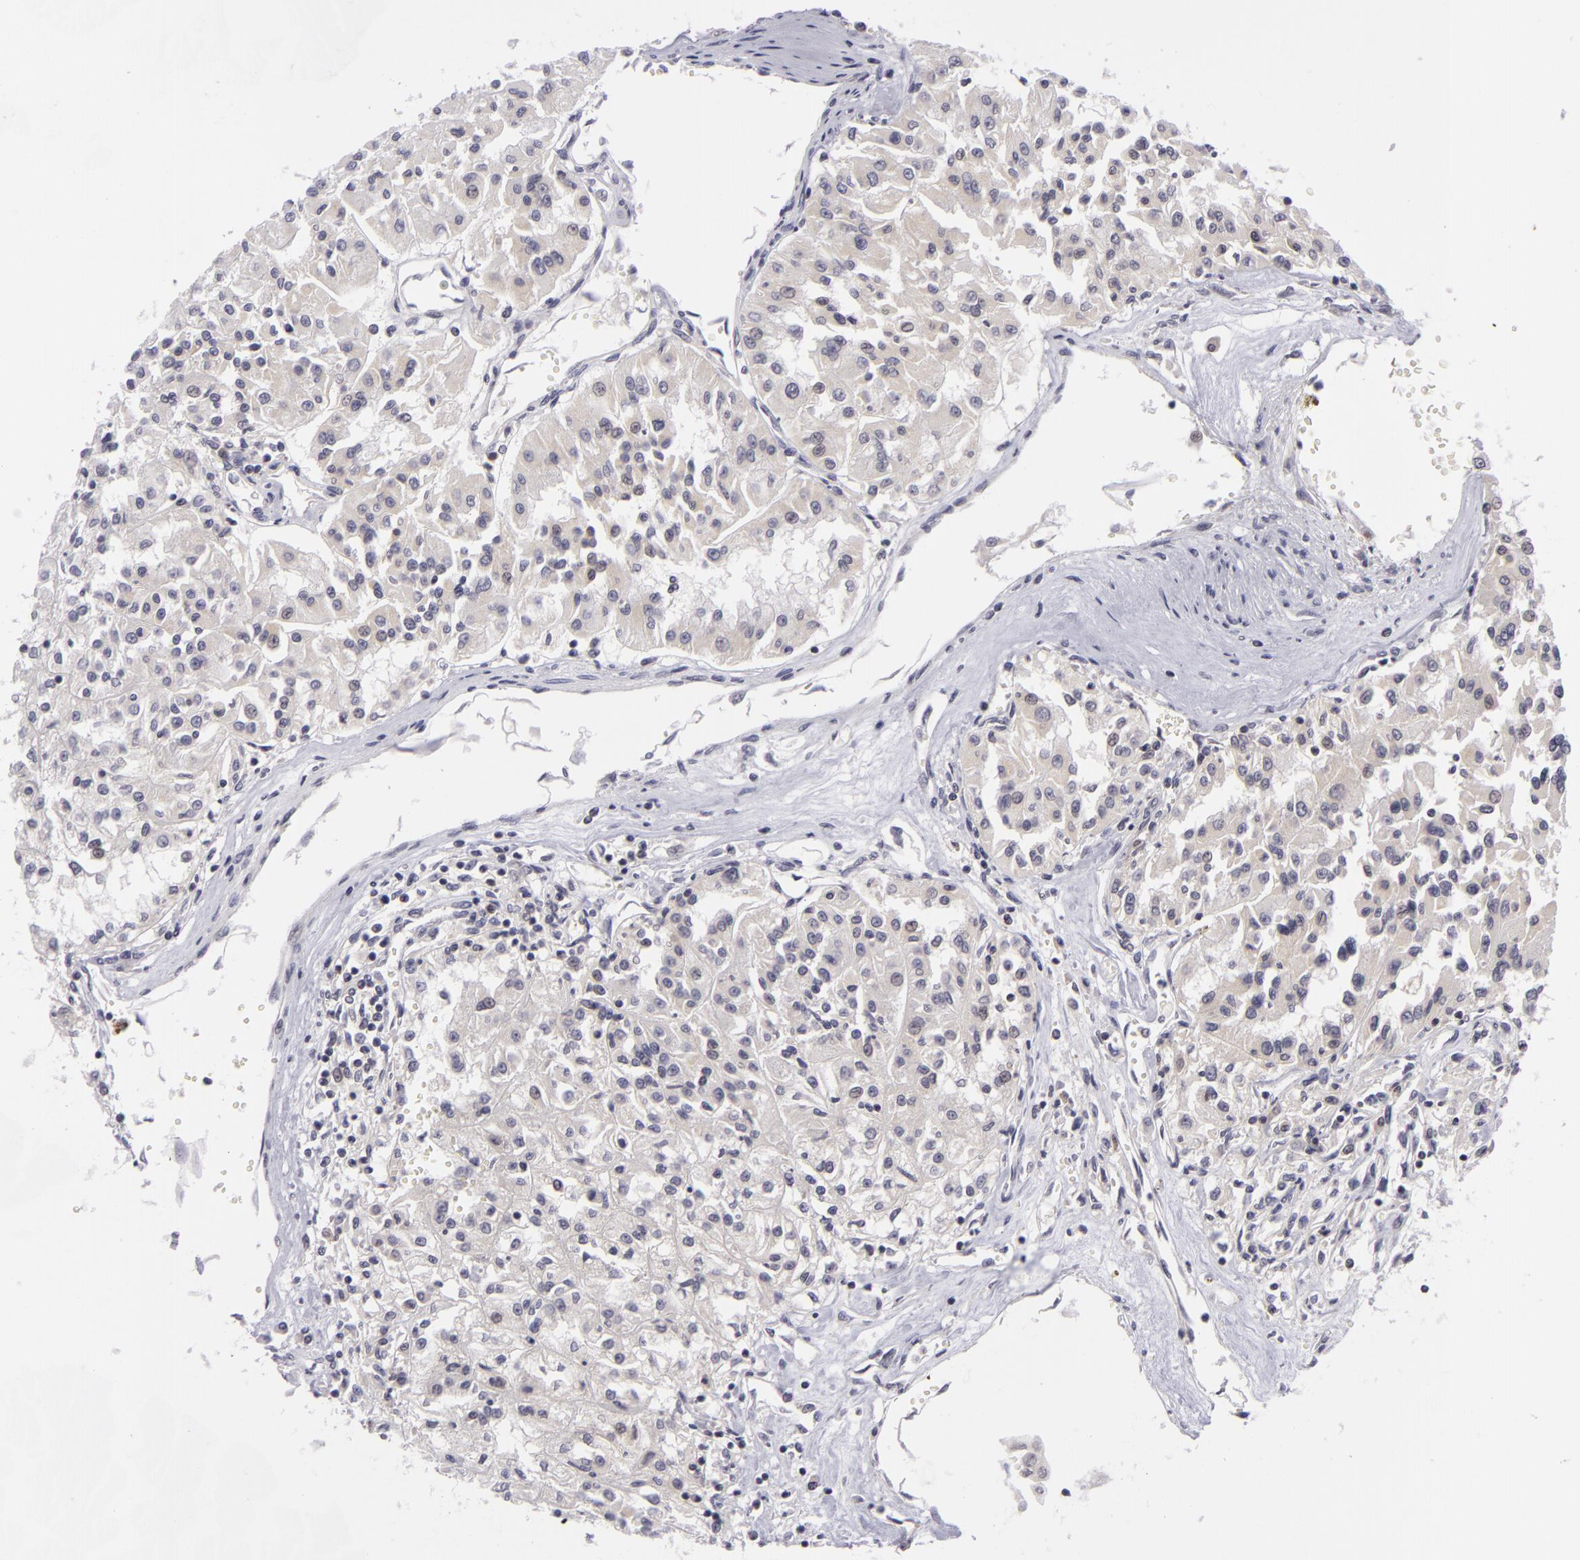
{"staining": {"intensity": "negative", "quantity": "none", "location": "none"}, "tissue": "renal cancer", "cell_type": "Tumor cells", "image_type": "cancer", "snomed": [{"axis": "morphology", "description": "Adenocarcinoma, NOS"}, {"axis": "topography", "description": "Kidney"}], "caption": "This is an immunohistochemistry (IHC) histopathology image of human adenocarcinoma (renal). There is no staining in tumor cells.", "gene": "BCL10", "patient": {"sex": "male", "age": 78}}